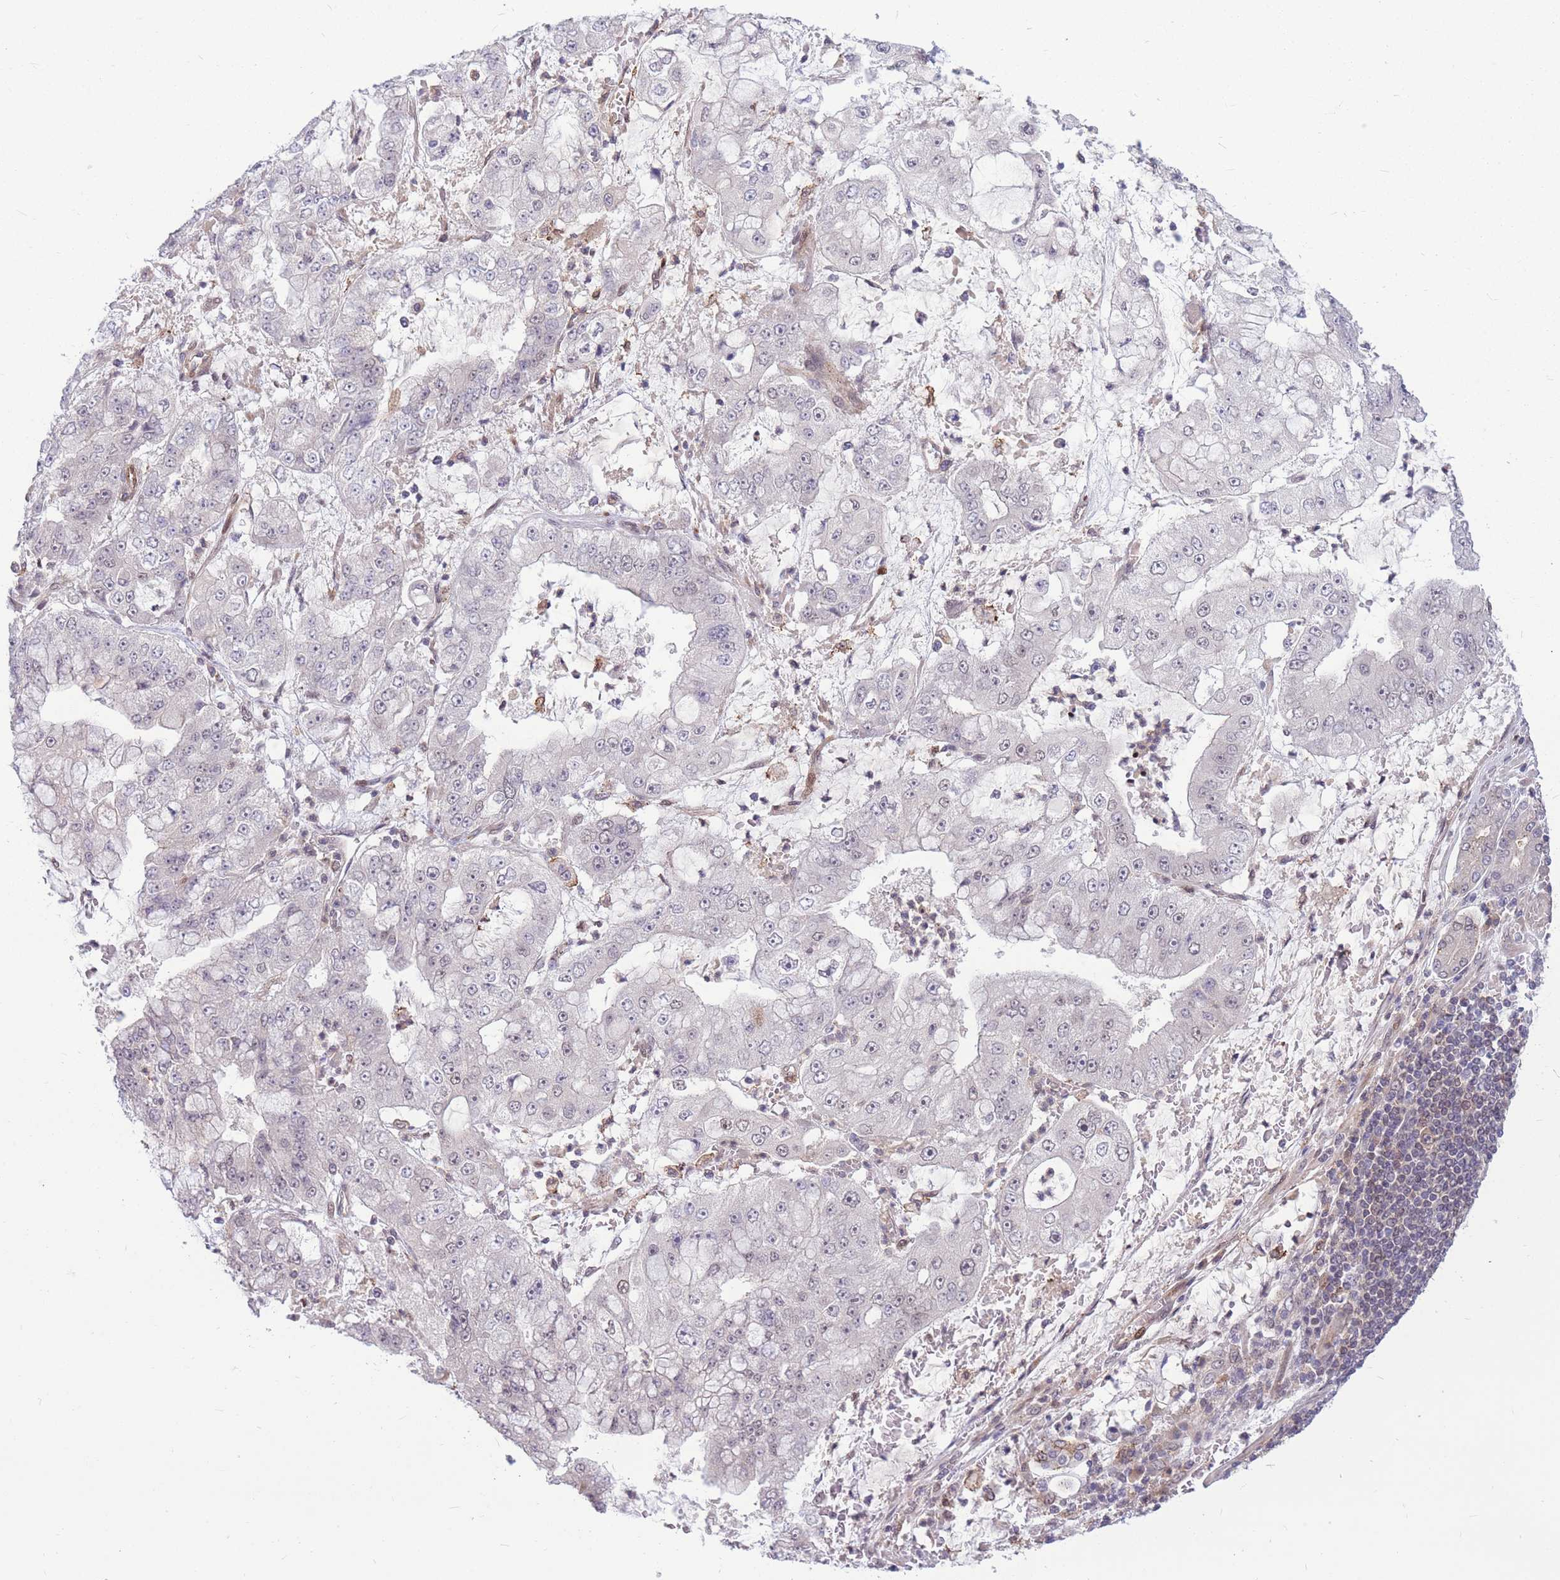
{"staining": {"intensity": "negative", "quantity": "none", "location": "none"}, "tissue": "stomach cancer", "cell_type": "Tumor cells", "image_type": "cancer", "snomed": [{"axis": "morphology", "description": "Adenocarcinoma, NOS"}, {"axis": "topography", "description": "Stomach"}], "caption": "High power microscopy histopathology image of an immunohistochemistry (IHC) micrograph of stomach cancer (adenocarcinoma), revealing no significant expression in tumor cells.", "gene": "TCF20", "patient": {"sex": "male", "age": 76}}